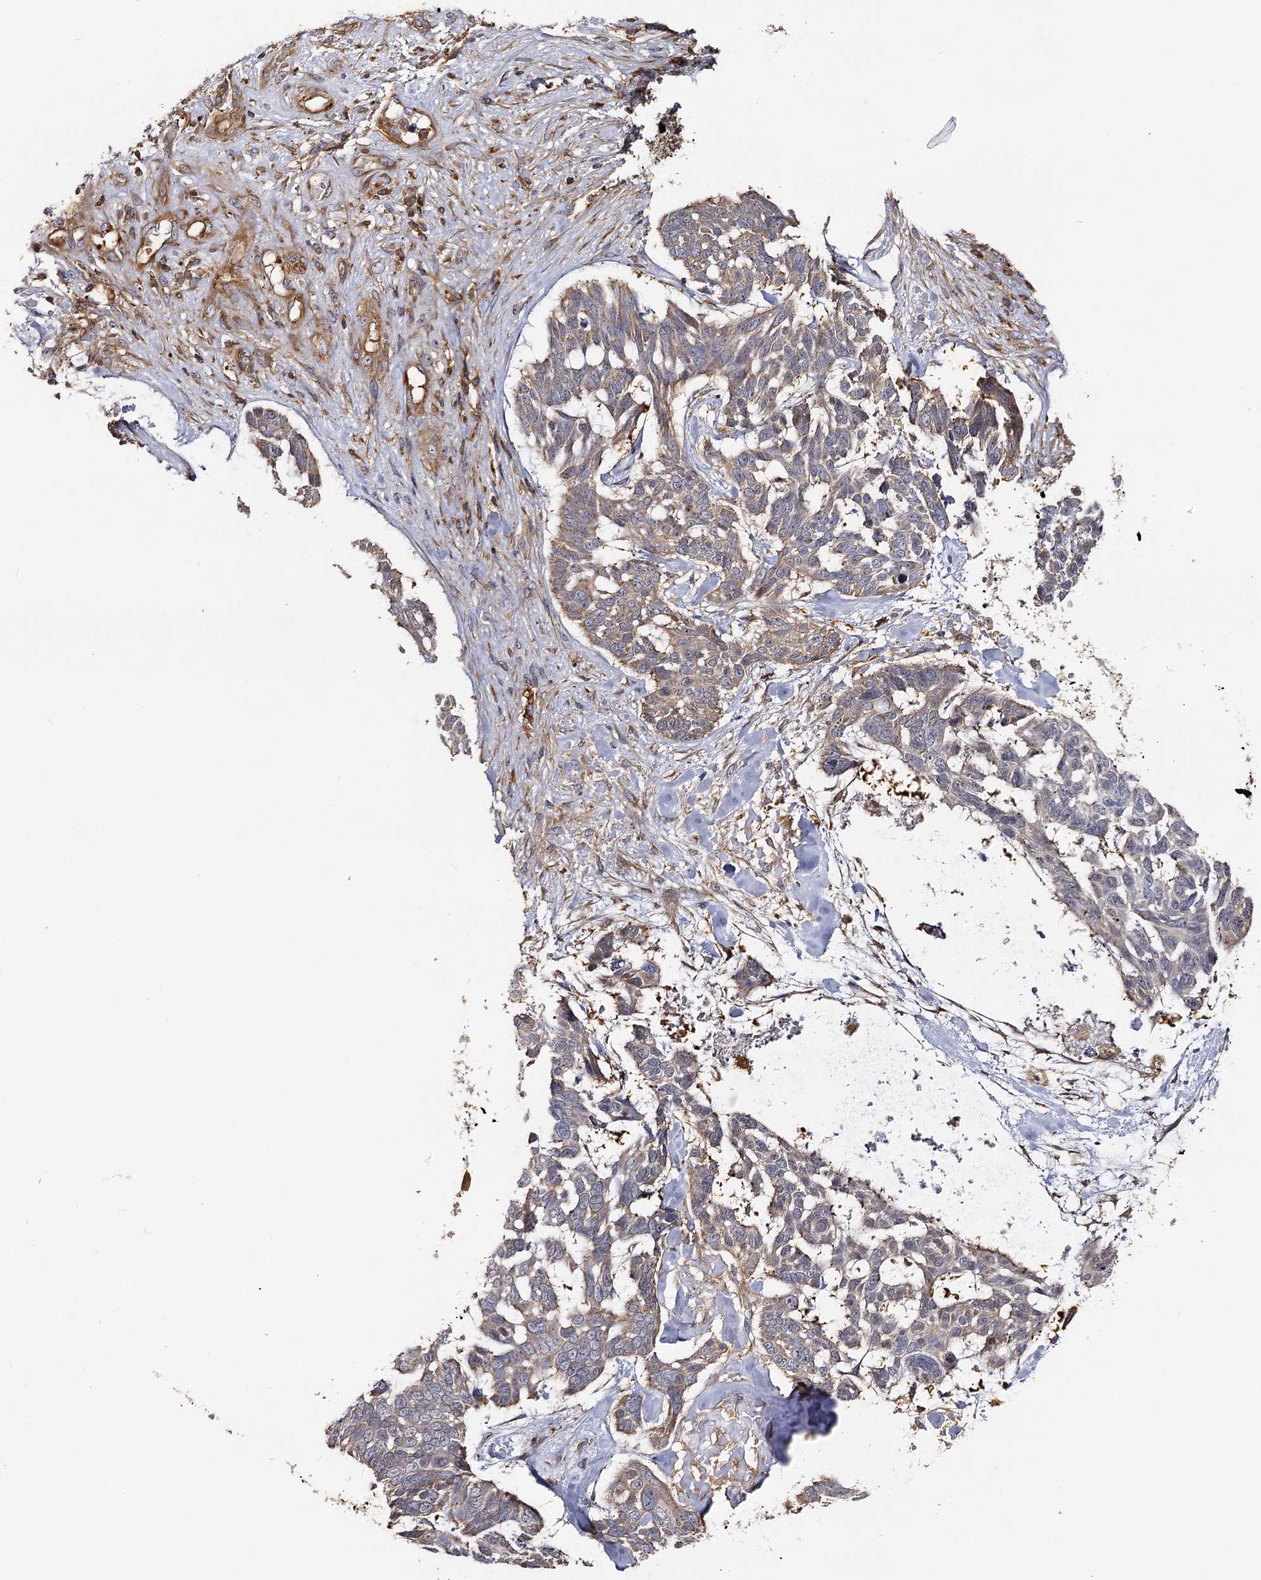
{"staining": {"intensity": "weak", "quantity": "25%-75%", "location": "cytoplasmic/membranous"}, "tissue": "skin cancer", "cell_type": "Tumor cells", "image_type": "cancer", "snomed": [{"axis": "morphology", "description": "Basal cell carcinoma"}, {"axis": "topography", "description": "Skin"}], "caption": "Brown immunohistochemical staining in human skin cancer exhibits weak cytoplasmic/membranous expression in approximately 25%-75% of tumor cells.", "gene": "SEC24B", "patient": {"sex": "male", "age": 88}}